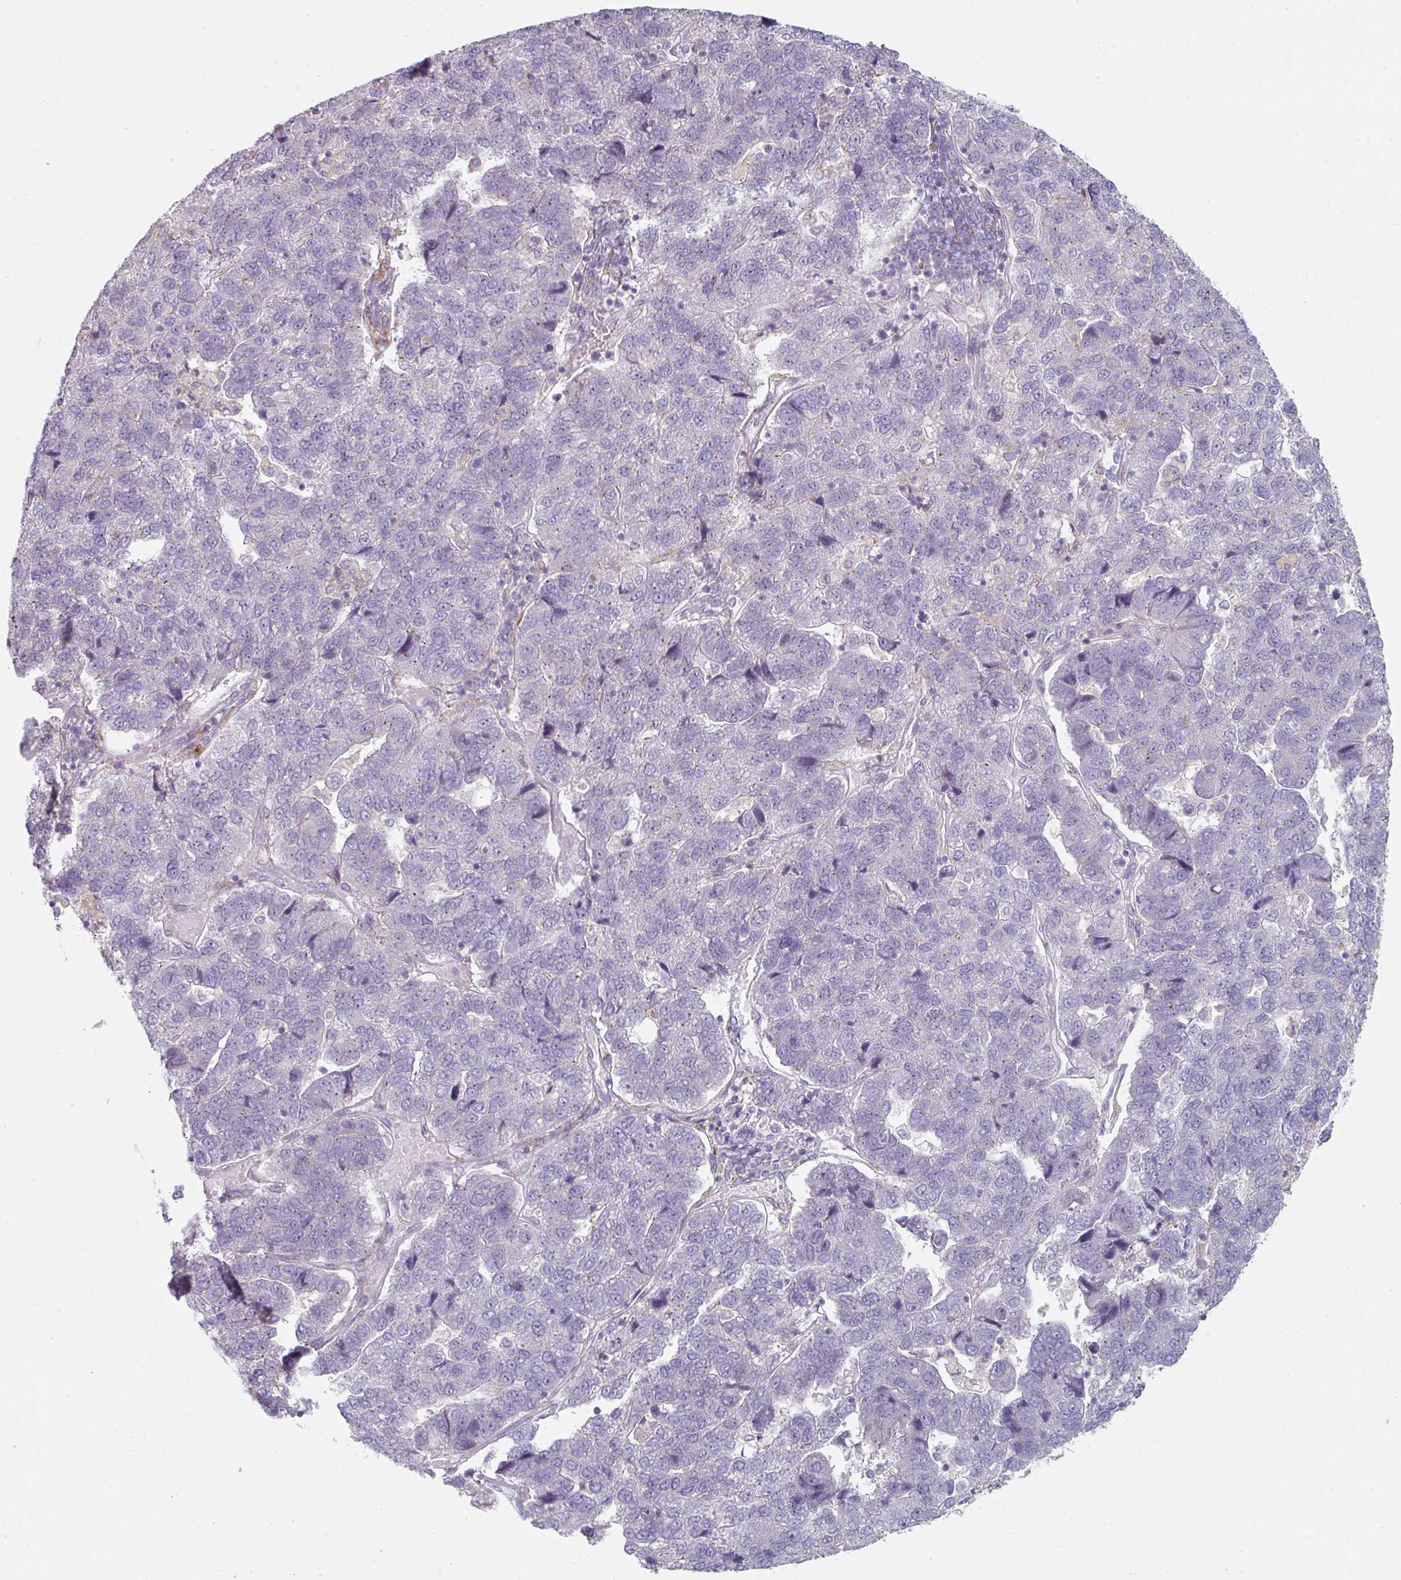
{"staining": {"intensity": "negative", "quantity": "none", "location": "none"}, "tissue": "pancreatic cancer", "cell_type": "Tumor cells", "image_type": "cancer", "snomed": [{"axis": "morphology", "description": "Adenocarcinoma, NOS"}, {"axis": "topography", "description": "Pancreas"}], "caption": "Immunohistochemistry of pancreatic cancer (adenocarcinoma) exhibits no staining in tumor cells.", "gene": "WSB2", "patient": {"sex": "female", "age": 61}}